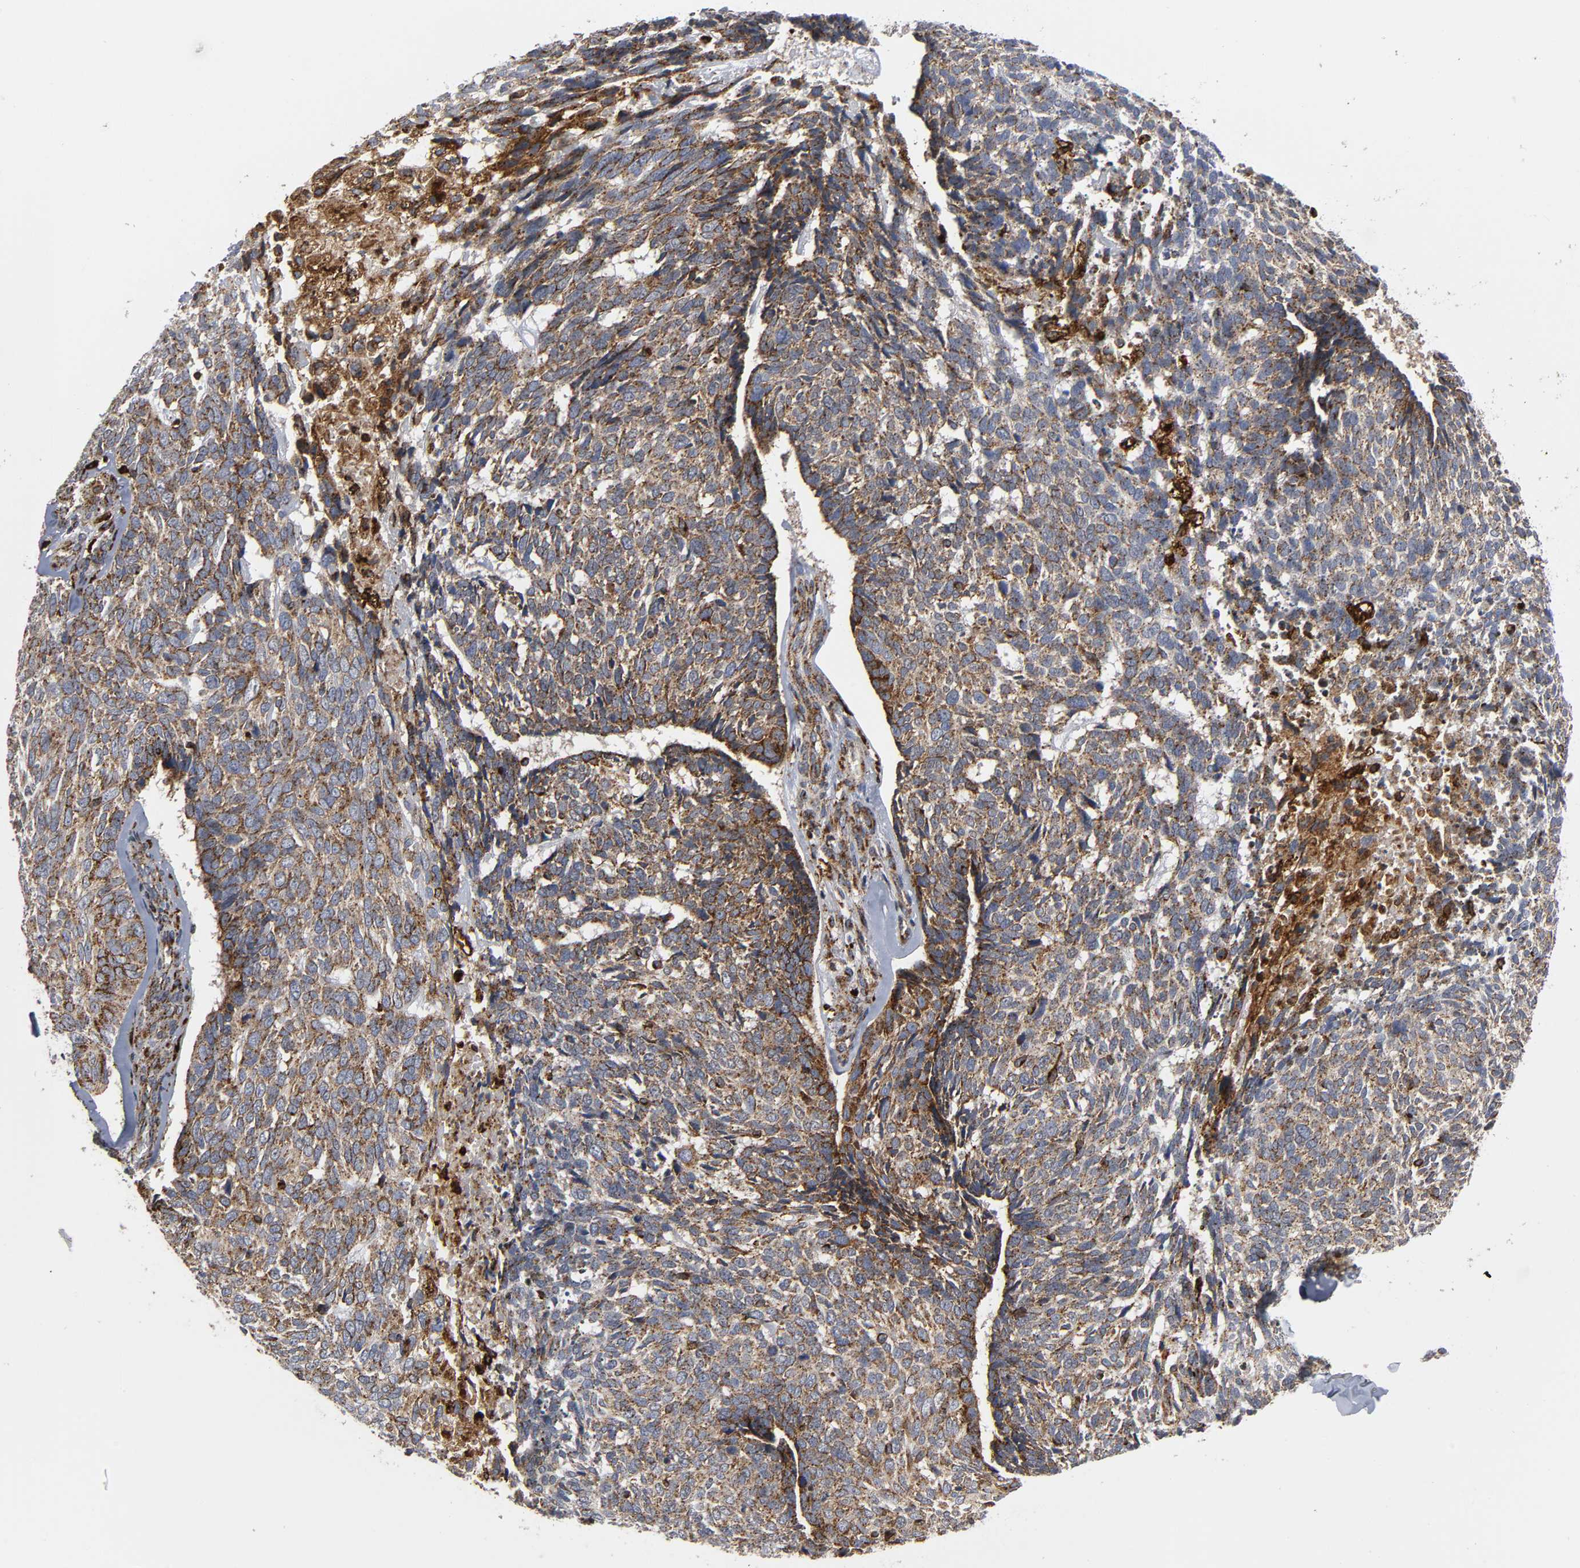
{"staining": {"intensity": "moderate", "quantity": ">75%", "location": "cytoplasmic/membranous"}, "tissue": "skin cancer", "cell_type": "Tumor cells", "image_type": "cancer", "snomed": [{"axis": "morphology", "description": "Basal cell carcinoma"}, {"axis": "topography", "description": "Skin"}], "caption": "Tumor cells reveal medium levels of moderate cytoplasmic/membranous expression in about >75% of cells in human skin cancer (basal cell carcinoma).", "gene": "PSAP", "patient": {"sex": "male", "age": 72}}